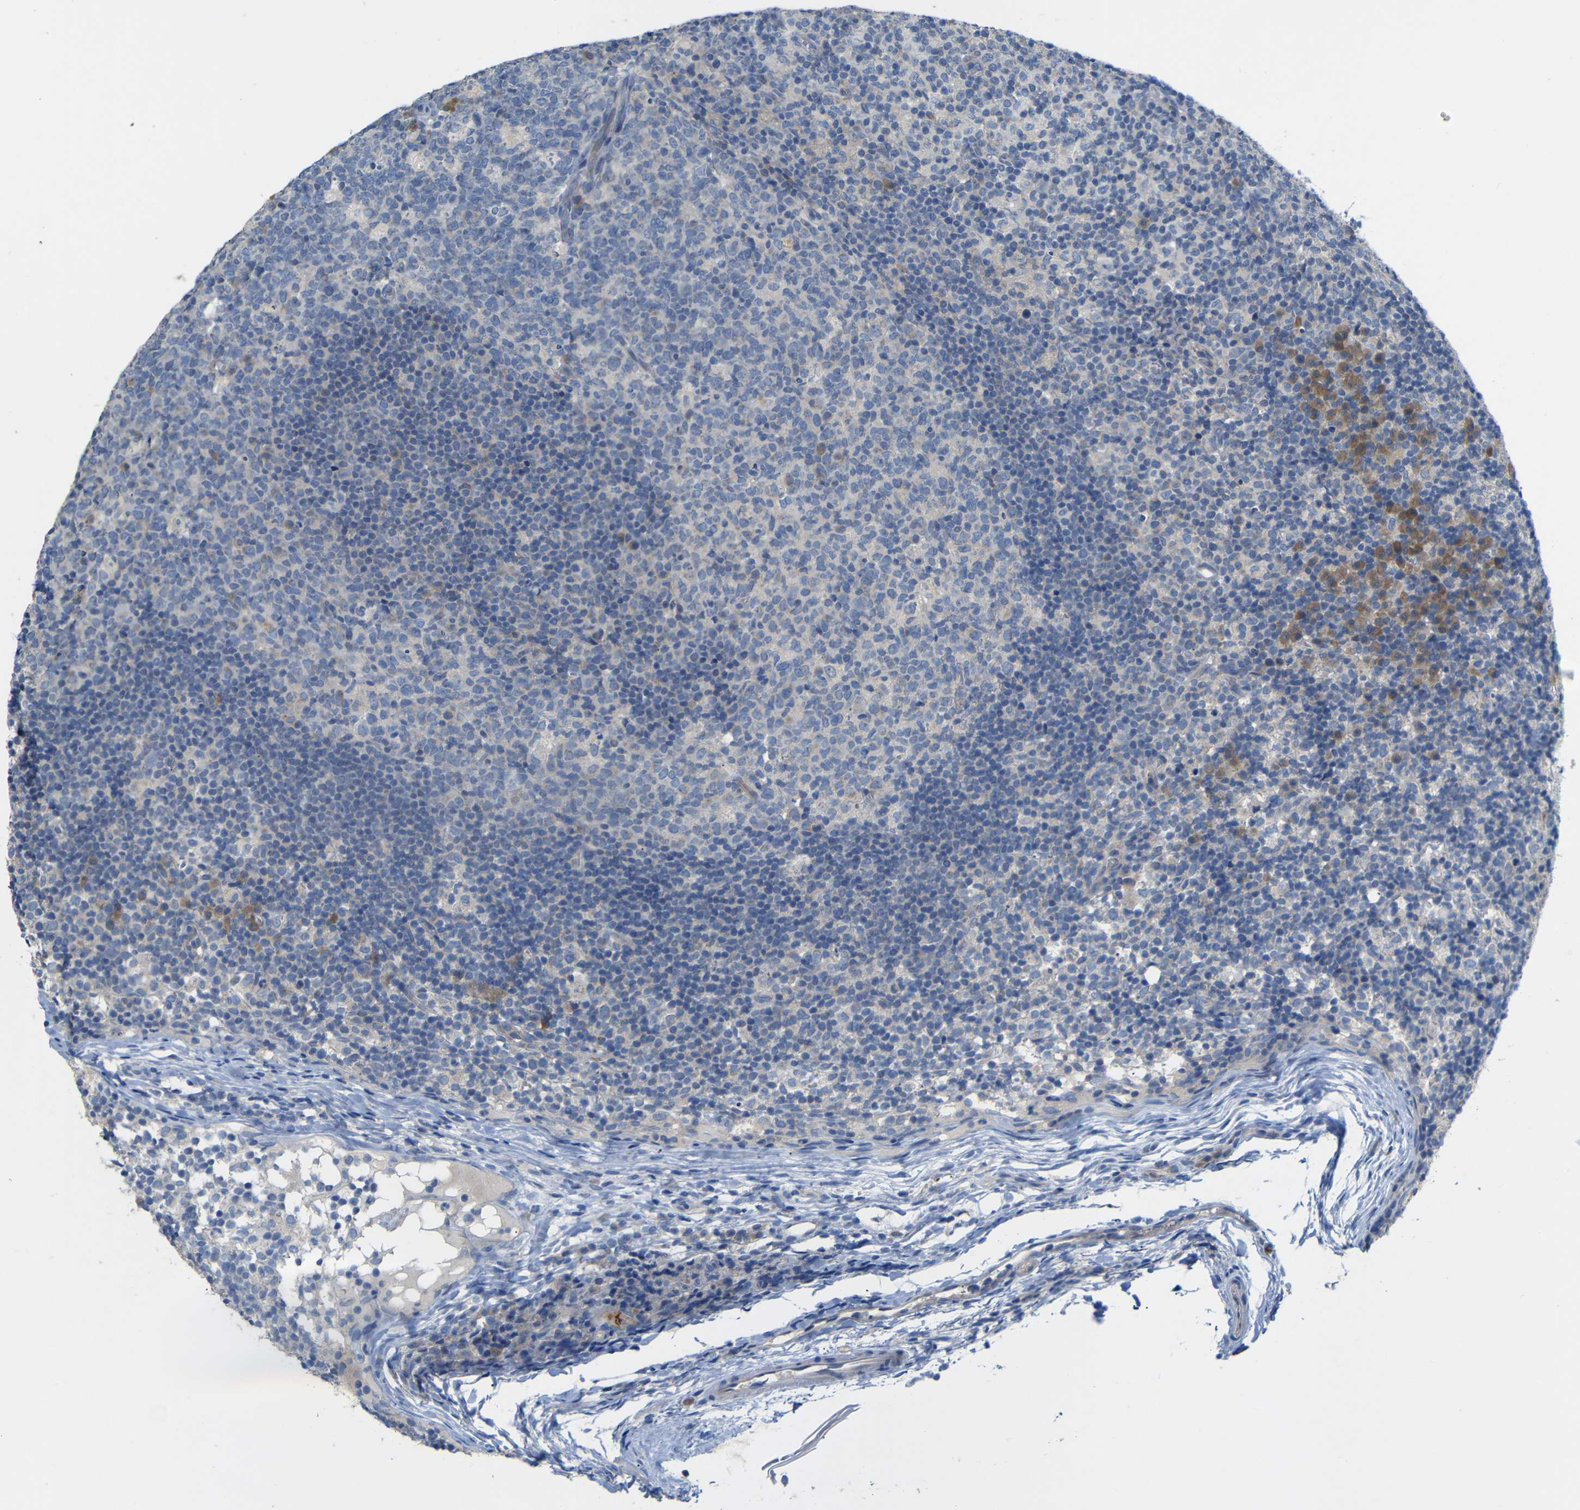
{"staining": {"intensity": "weak", "quantity": "<25%", "location": "cytoplasmic/membranous"}, "tissue": "lymph node", "cell_type": "Germinal center cells", "image_type": "normal", "snomed": [{"axis": "morphology", "description": "Normal tissue, NOS"}, {"axis": "morphology", "description": "Inflammation, NOS"}, {"axis": "topography", "description": "Lymph node"}], "caption": "Protein analysis of benign lymph node reveals no significant positivity in germinal center cells.", "gene": "TBC1D32", "patient": {"sex": "male", "age": 55}}